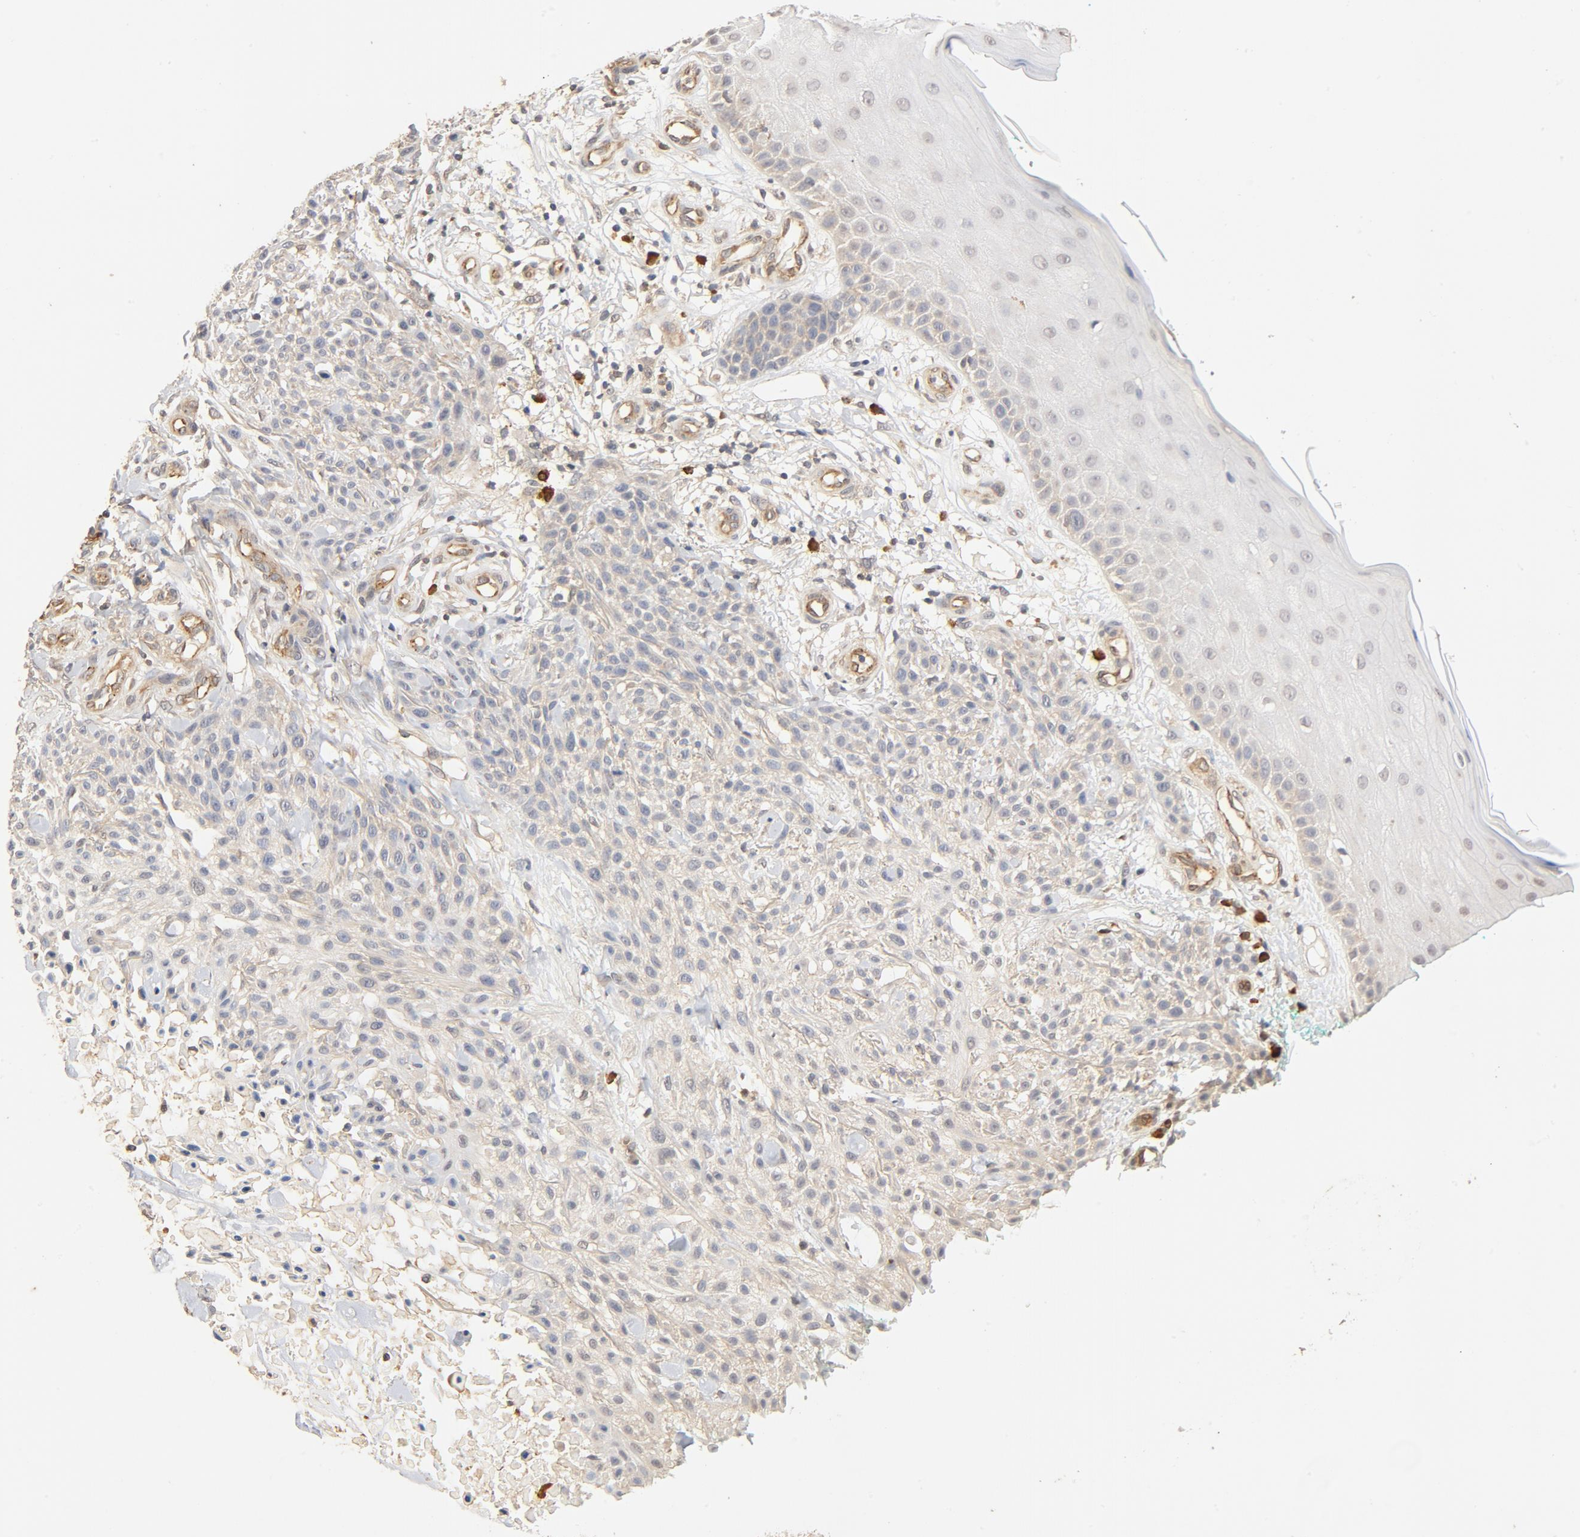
{"staining": {"intensity": "weak", "quantity": ">75%", "location": "cytoplasmic/membranous"}, "tissue": "skin cancer", "cell_type": "Tumor cells", "image_type": "cancer", "snomed": [{"axis": "morphology", "description": "Squamous cell carcinoma, NOS"}, {"axis": "topography", "description": "Skin"}], "caption": "Immunohistochemical staining of human skin squamous cell carcinoma demonstrates low levels of weak cytoplasmic/membranous positivity in approximately >75% of tumor cells. The staining is performed using DAB (3,3'-diaminobenzidine) brown chromogen to label protein expression. The nuclei are counter-stained blue using hematoxylin.", "gene": "UBE2J1", "patient": {"sex": "female", "age": 42}}